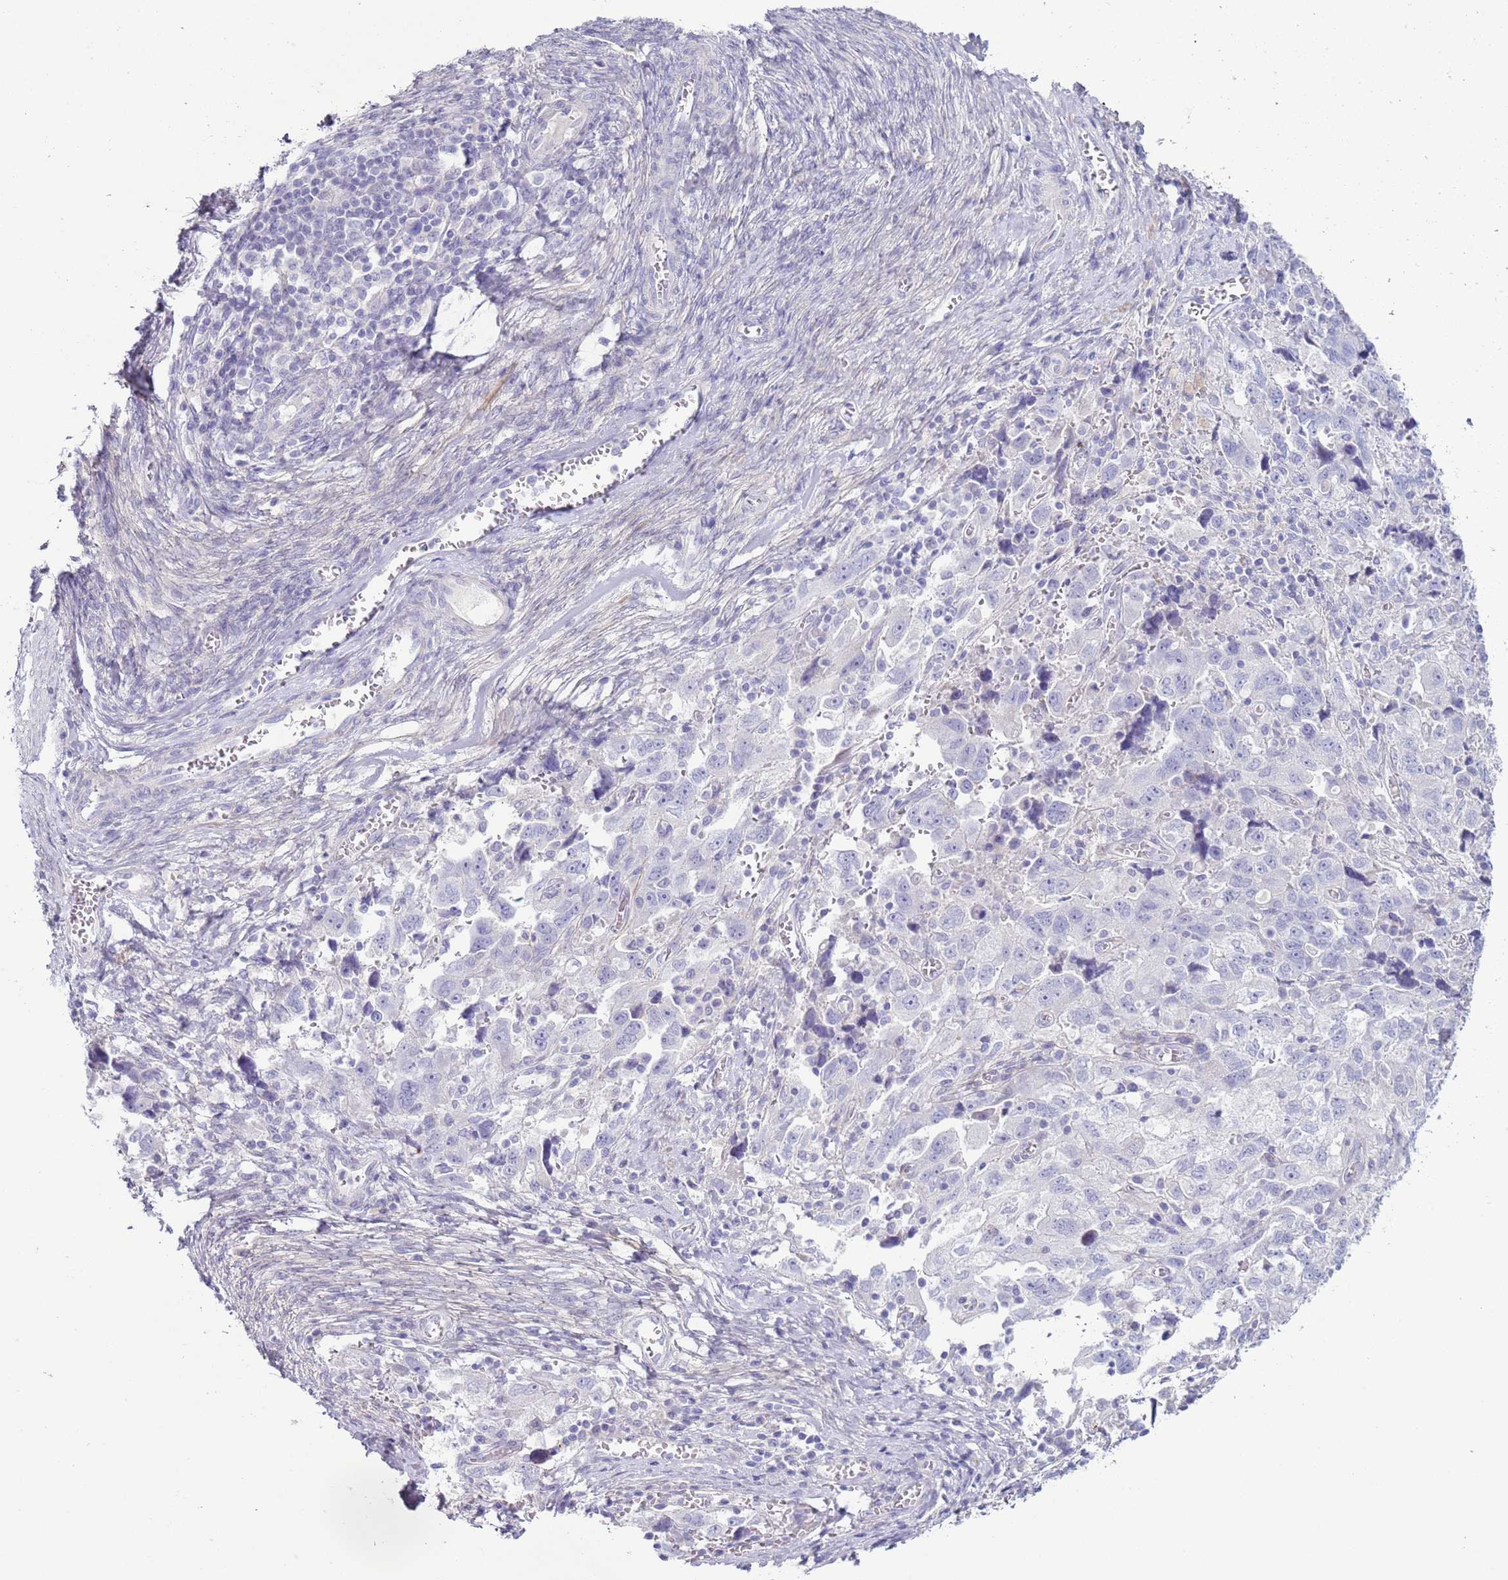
{"staining": {"intensity": "negative", "quantity": "none", "location": "none"}, "tissue": "ovarian cancer", "cell_type": "Tumor cells", "image_type": "cancer", "snomed": [{"axis": "morphology", "description": "Carcinoma, NOS"}, {"axis": "morphology", "description": "Cystadenocarcinoma, serous, NOS"}, {"axis": "topography", "description": "Ovary"}], "caption": "Immunohistochemistry (IHC) histopathology image of neoplastic tissue: human ovarian carcinoma stained with DAB shows no significant protein staining in tumor cells. The staining is performed using DAB brown chromogen with nuclei counter-stained in using hematoxylin.", "gene": "NPAP1", "patient": {"sex": "female", "age": 69}}